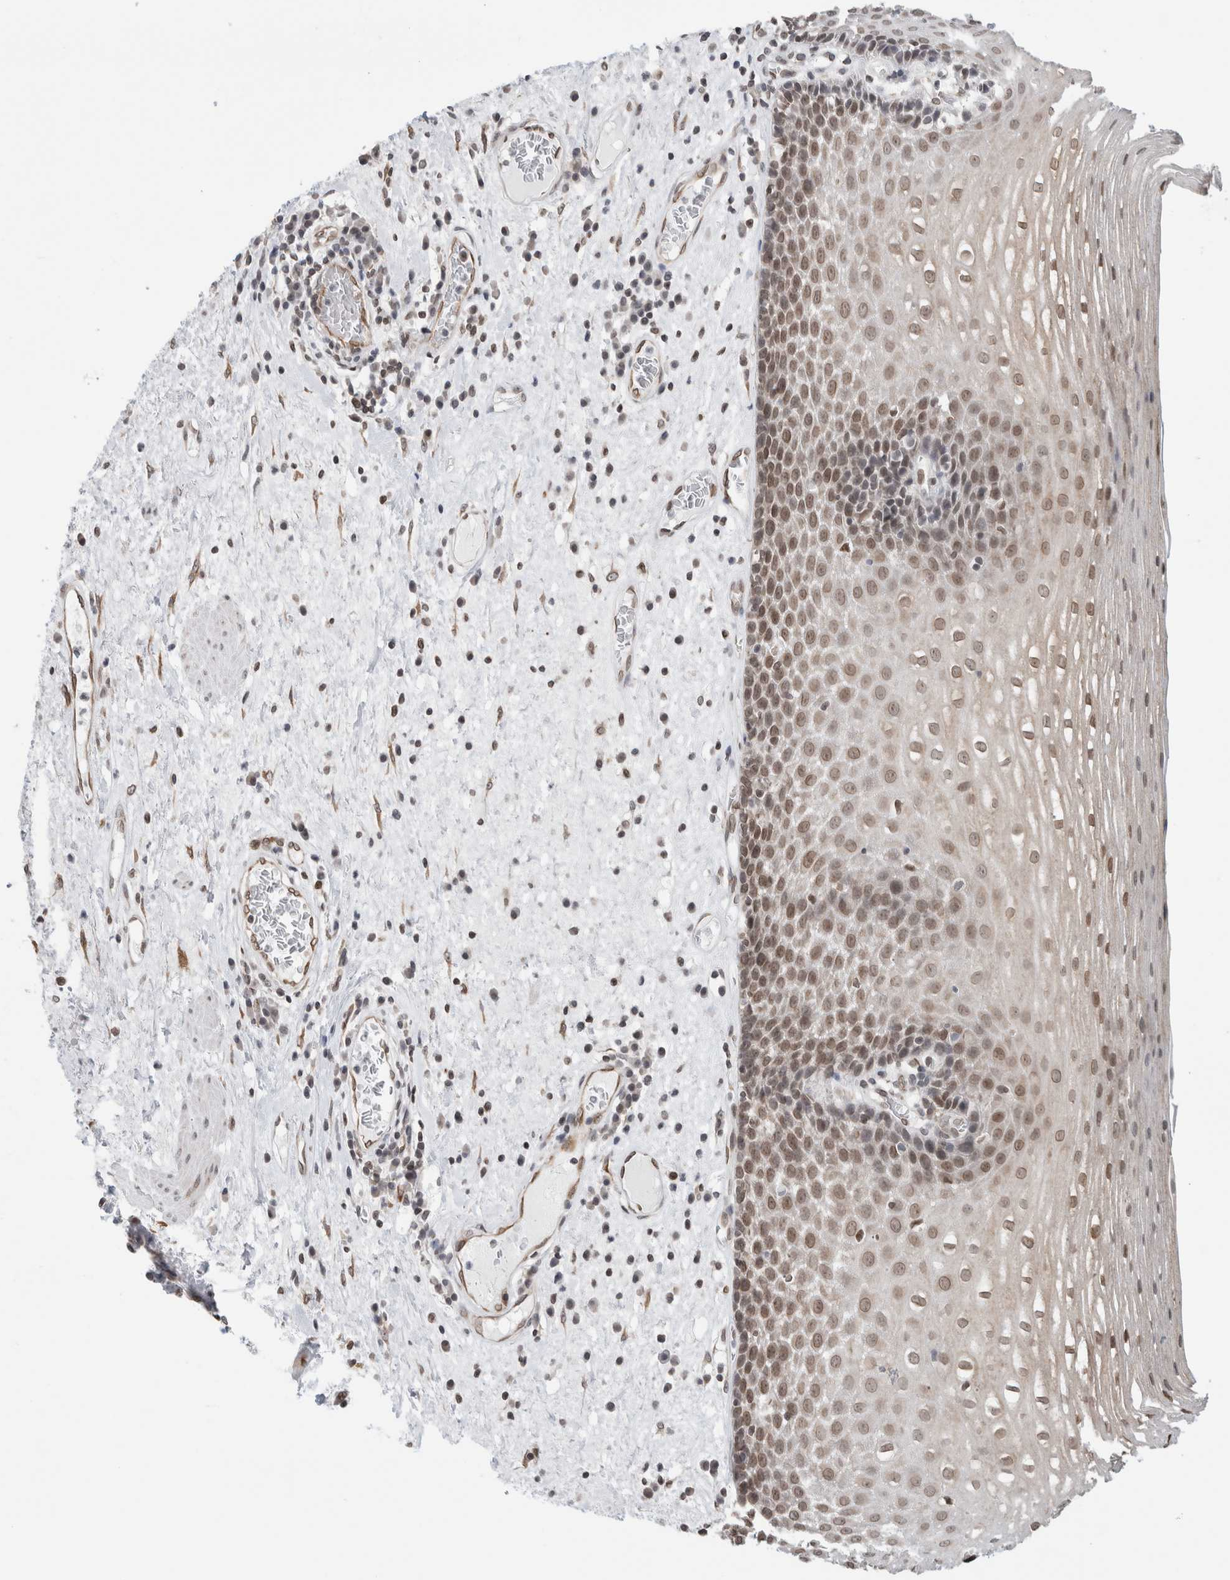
{"staining": {"intensity": "moderate", "quantity": ">75%", "location": "nuclear"}, "tissue": "esophagus", "cell_type": "Squamous epithelial cells", "image_type": "normal", "snomed": [{"axis": "morphology", "description": "Normal tissue, NOS"}, {"axis": "morphology", "description": "Adenocarcinoma, NOS"}, {"axis": "topography", "description": "Esophagus"}], "caption": "Moderate nuclear protein expression is appreciated in approximately >75% of squamous epithelial cells in esophagus. (Stains: DAB in brown, nuclei in blue, Microscopy: brightfield microscopy at high magnification).", "gene": "RBMX2", "patient": {"sex": "male", "age": 62}}